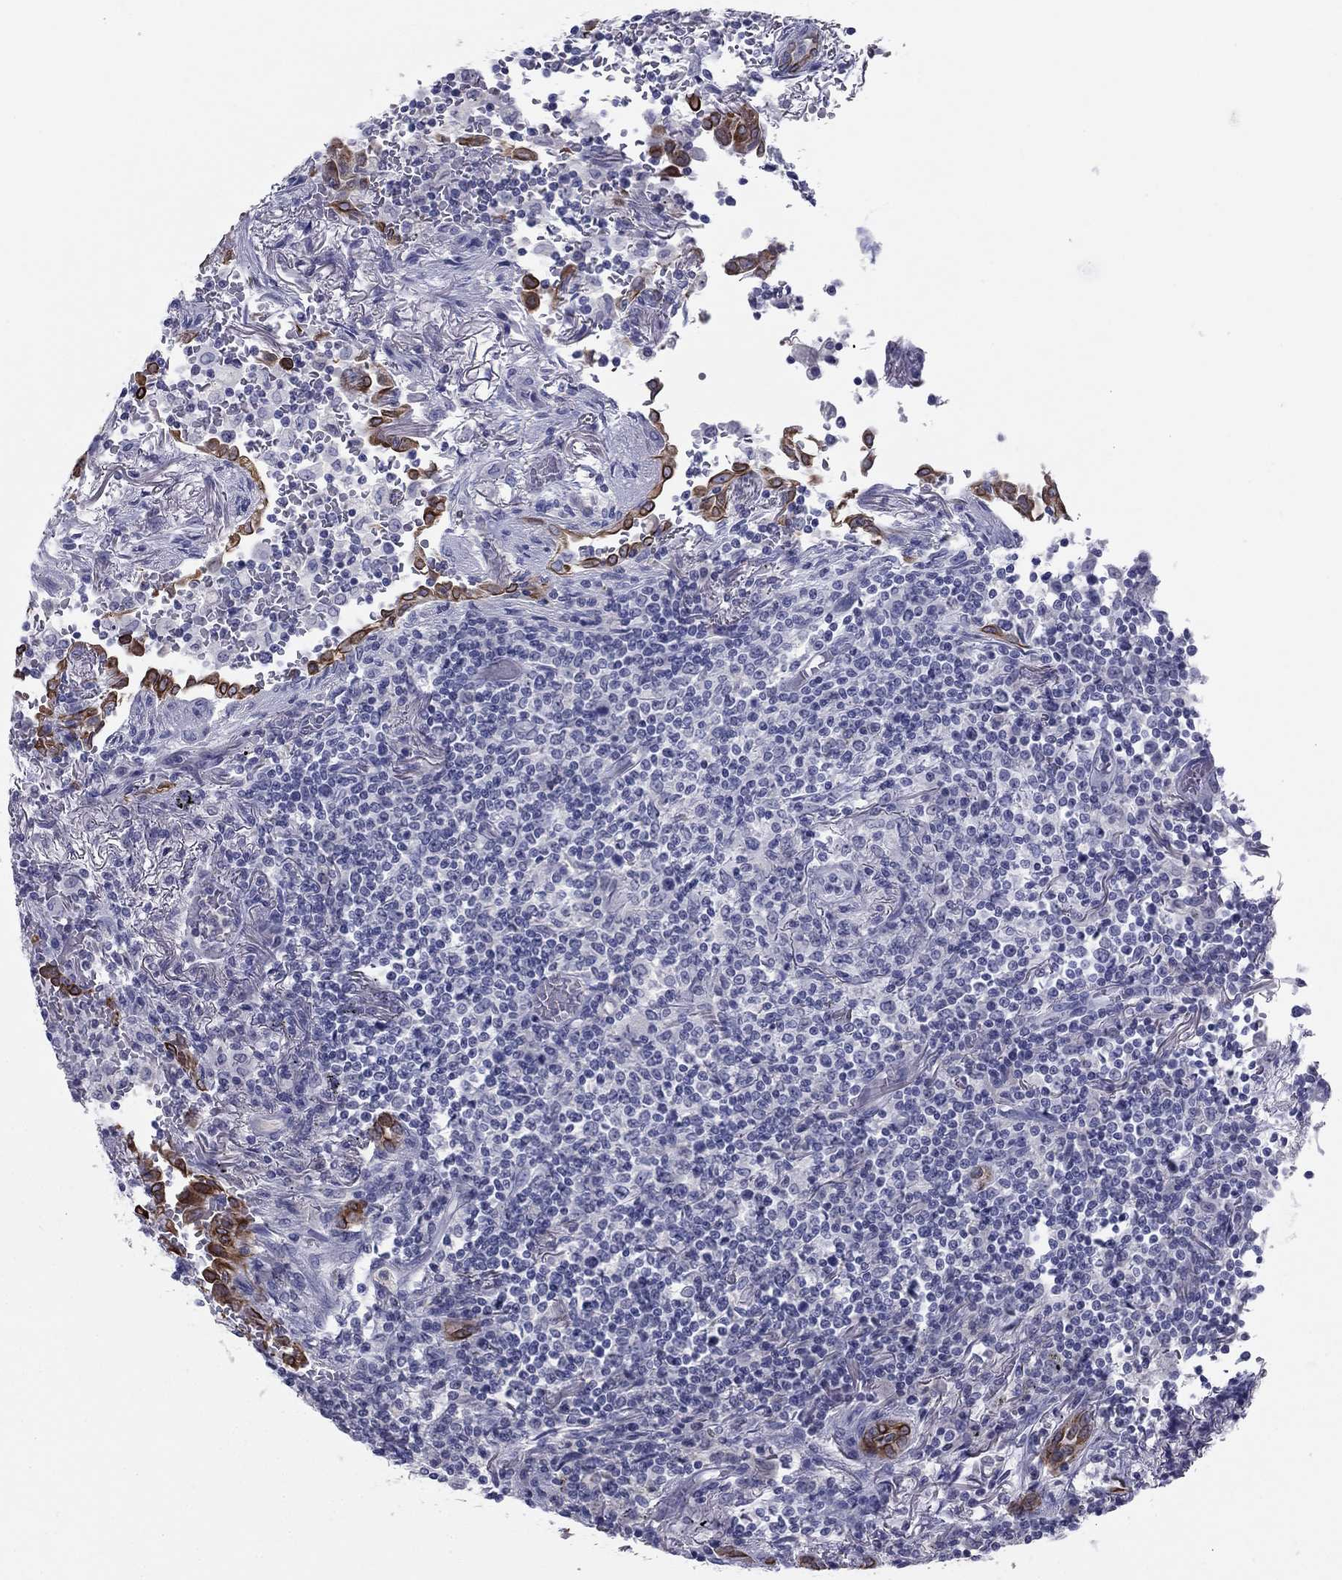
{"staining": {"intensity": "negative", "quantity": "none", "location": "none"}, "tissue": "lymphoma", "cell_type": "Tumor cells", "image_type": "cancer", "snomed": [{"axis": "morphology", "description": "Malignant lymphoma, non-Hodgkin's type, High grade"}, {"axis": "topography", "description": "Lung"}], "caption": "IHC histopathology image of neoplastic tissue: lymphoma stained with DAB (3,3'-diaminobenzidine) reveals no significant protein staining in tumor cells. The staining is performed using DAB brown chromogen with nuclei counter-stained in using hematoxylin.", "gene": "KRT75", "patient": {"sex": "male", "age": 79}}